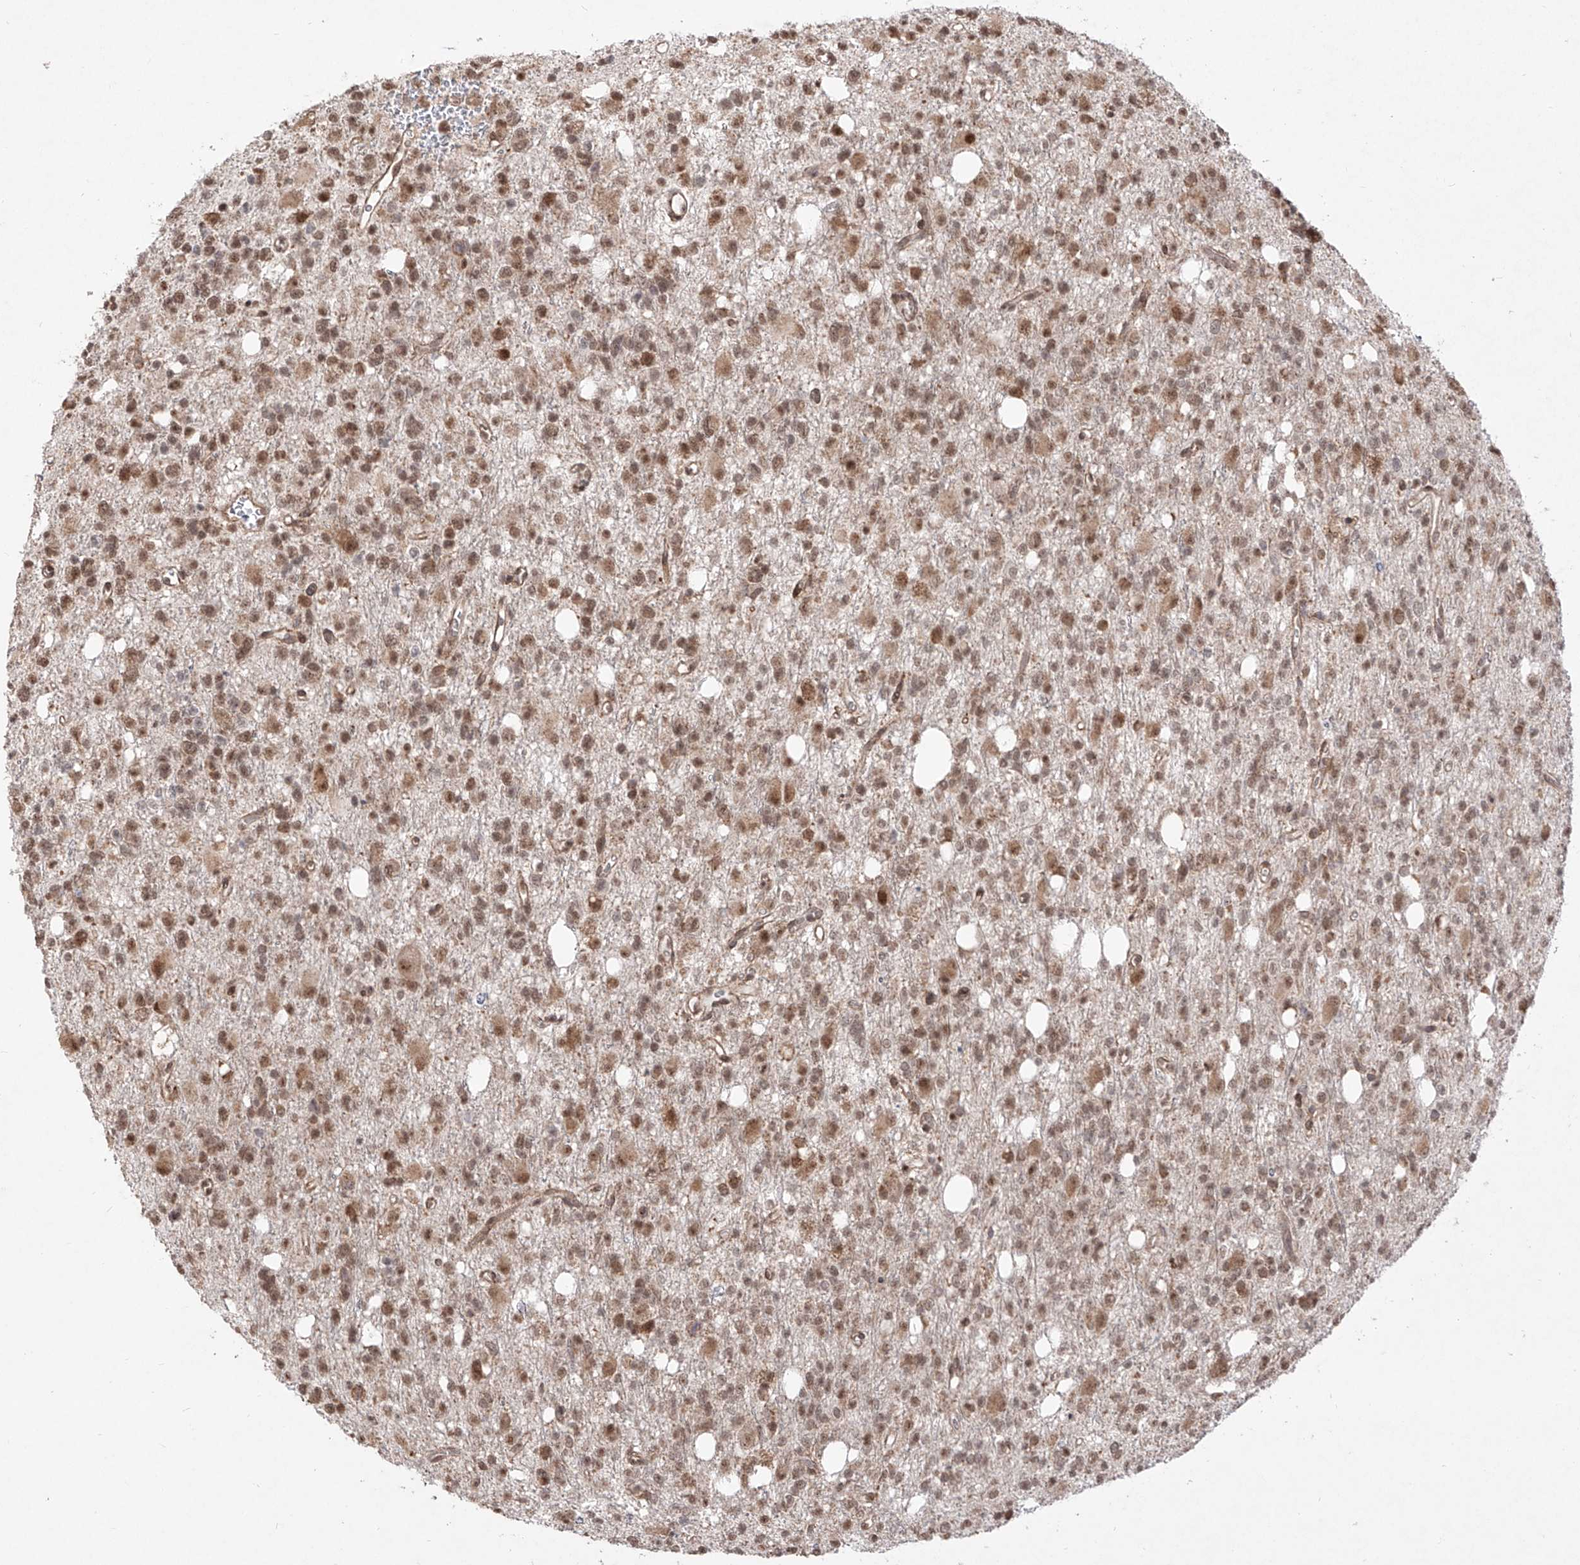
{"staining": {"intensity": "moderate", "quantity": ">75%", "location": "nuclear"}, "tissue": "glioma", "cell_type": "Tumor cells", "image_type": "cancer", "snomed": [{"axis": "morphology", "description": "Glioma, malignant, High grade"}, {"axis": "topography", "description": "Brain"}], "caption": "Protein analysis of high-grade glioma (malignant) tissue exhibits moderate nuclear positivity in about >75% of tumor cells.", "gene": "SNRNP27", "patient": {"sex": "female", "age": 62}}